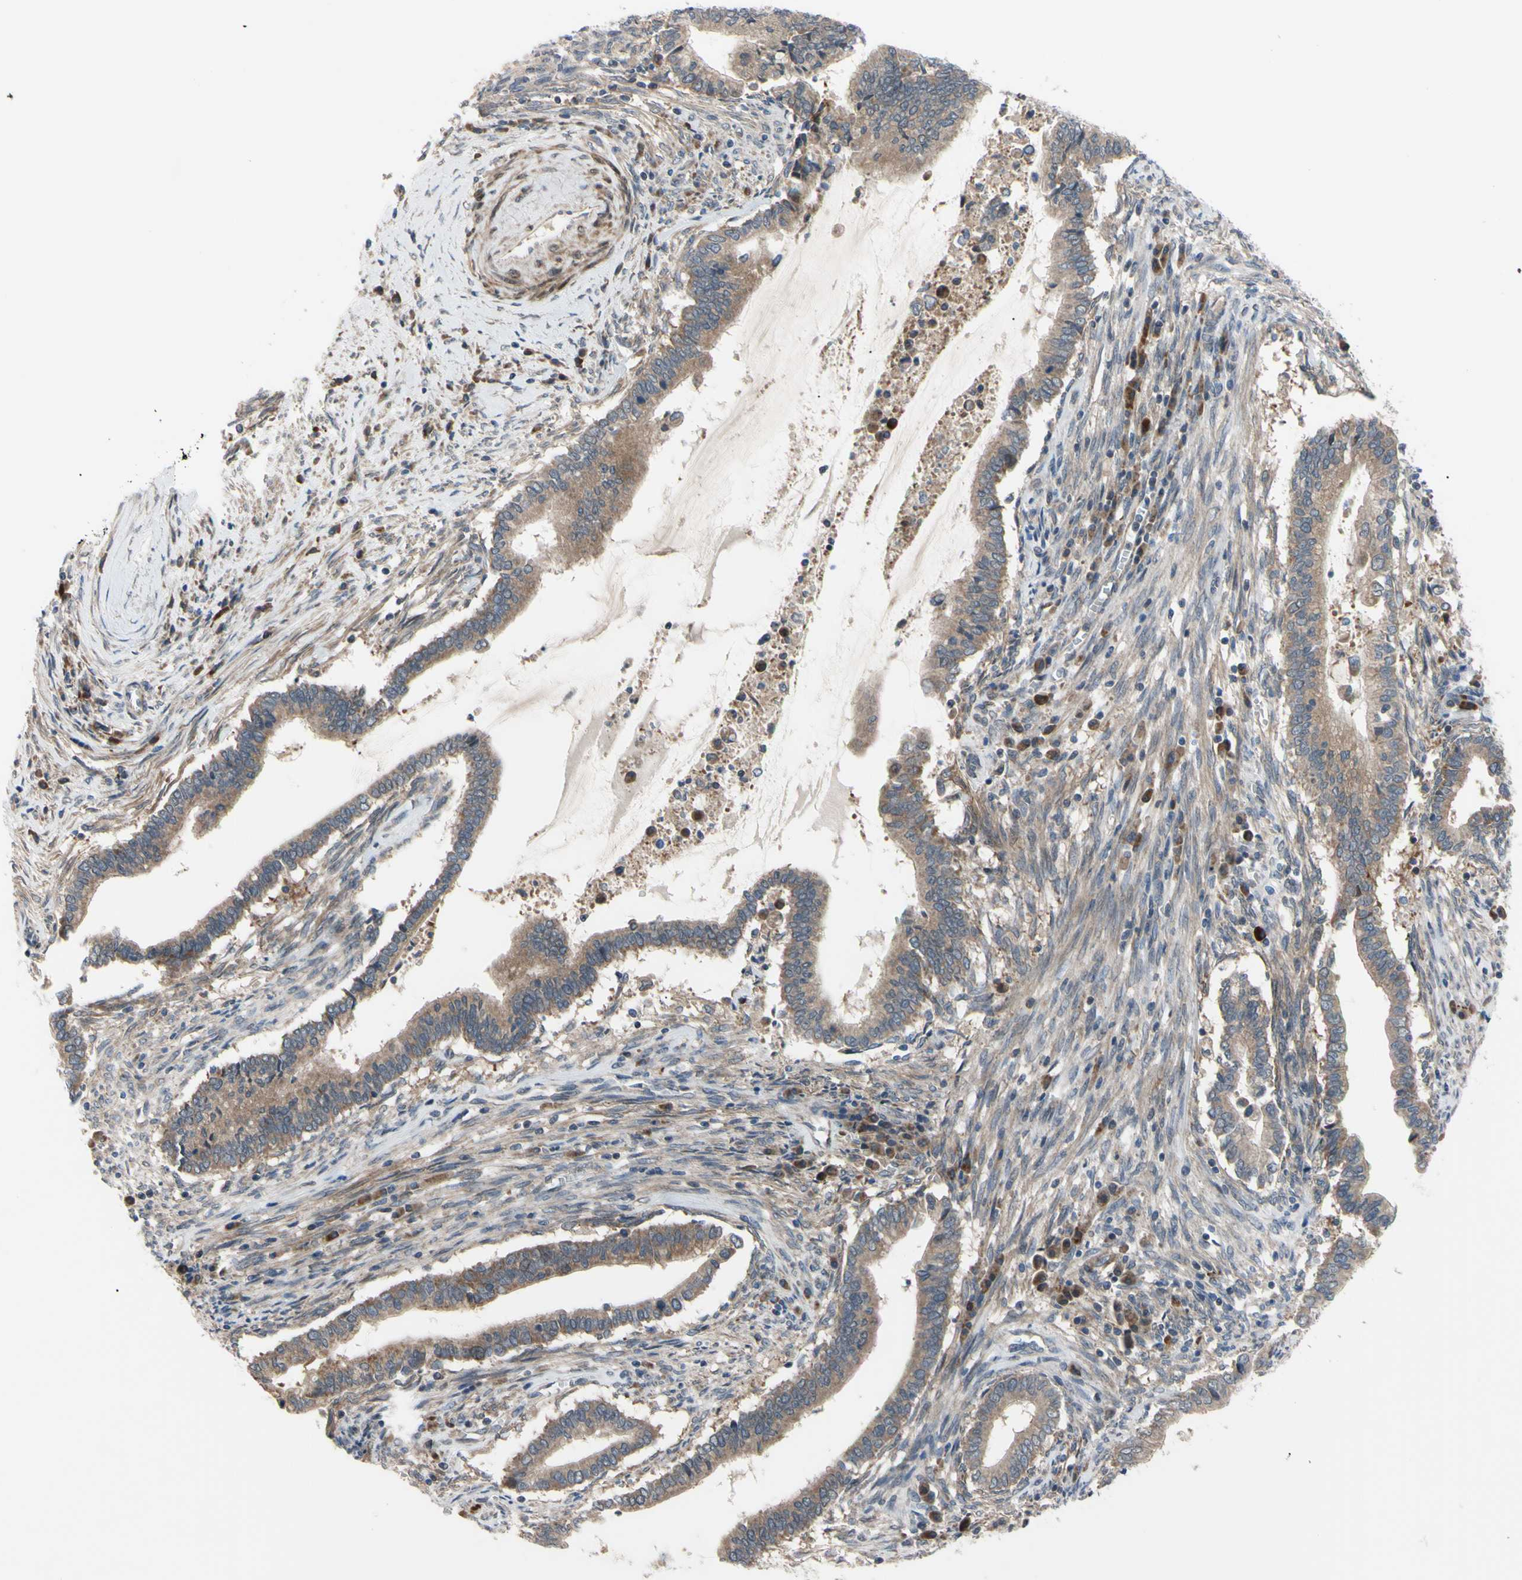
{"staining": {"intensity": "weak", "quantity": ">75%", "location": "cytoplasmic/membranous"}, "tissue": "cervical cancer", "cell_type": "Tumor cells", "image_type": "cancer", "snomed": [{"axis": "morphology", "description": "Adenocarcinoma, NOS"}, {"axis": "topography", "description": "Cervix"}], "caption": "Weak cytoplasmic/membranous expression is seen in about >75% of tumor cells in cervical cancer.", "gene": "SVIL", "patient": {"sex": "female", "age": 44}}